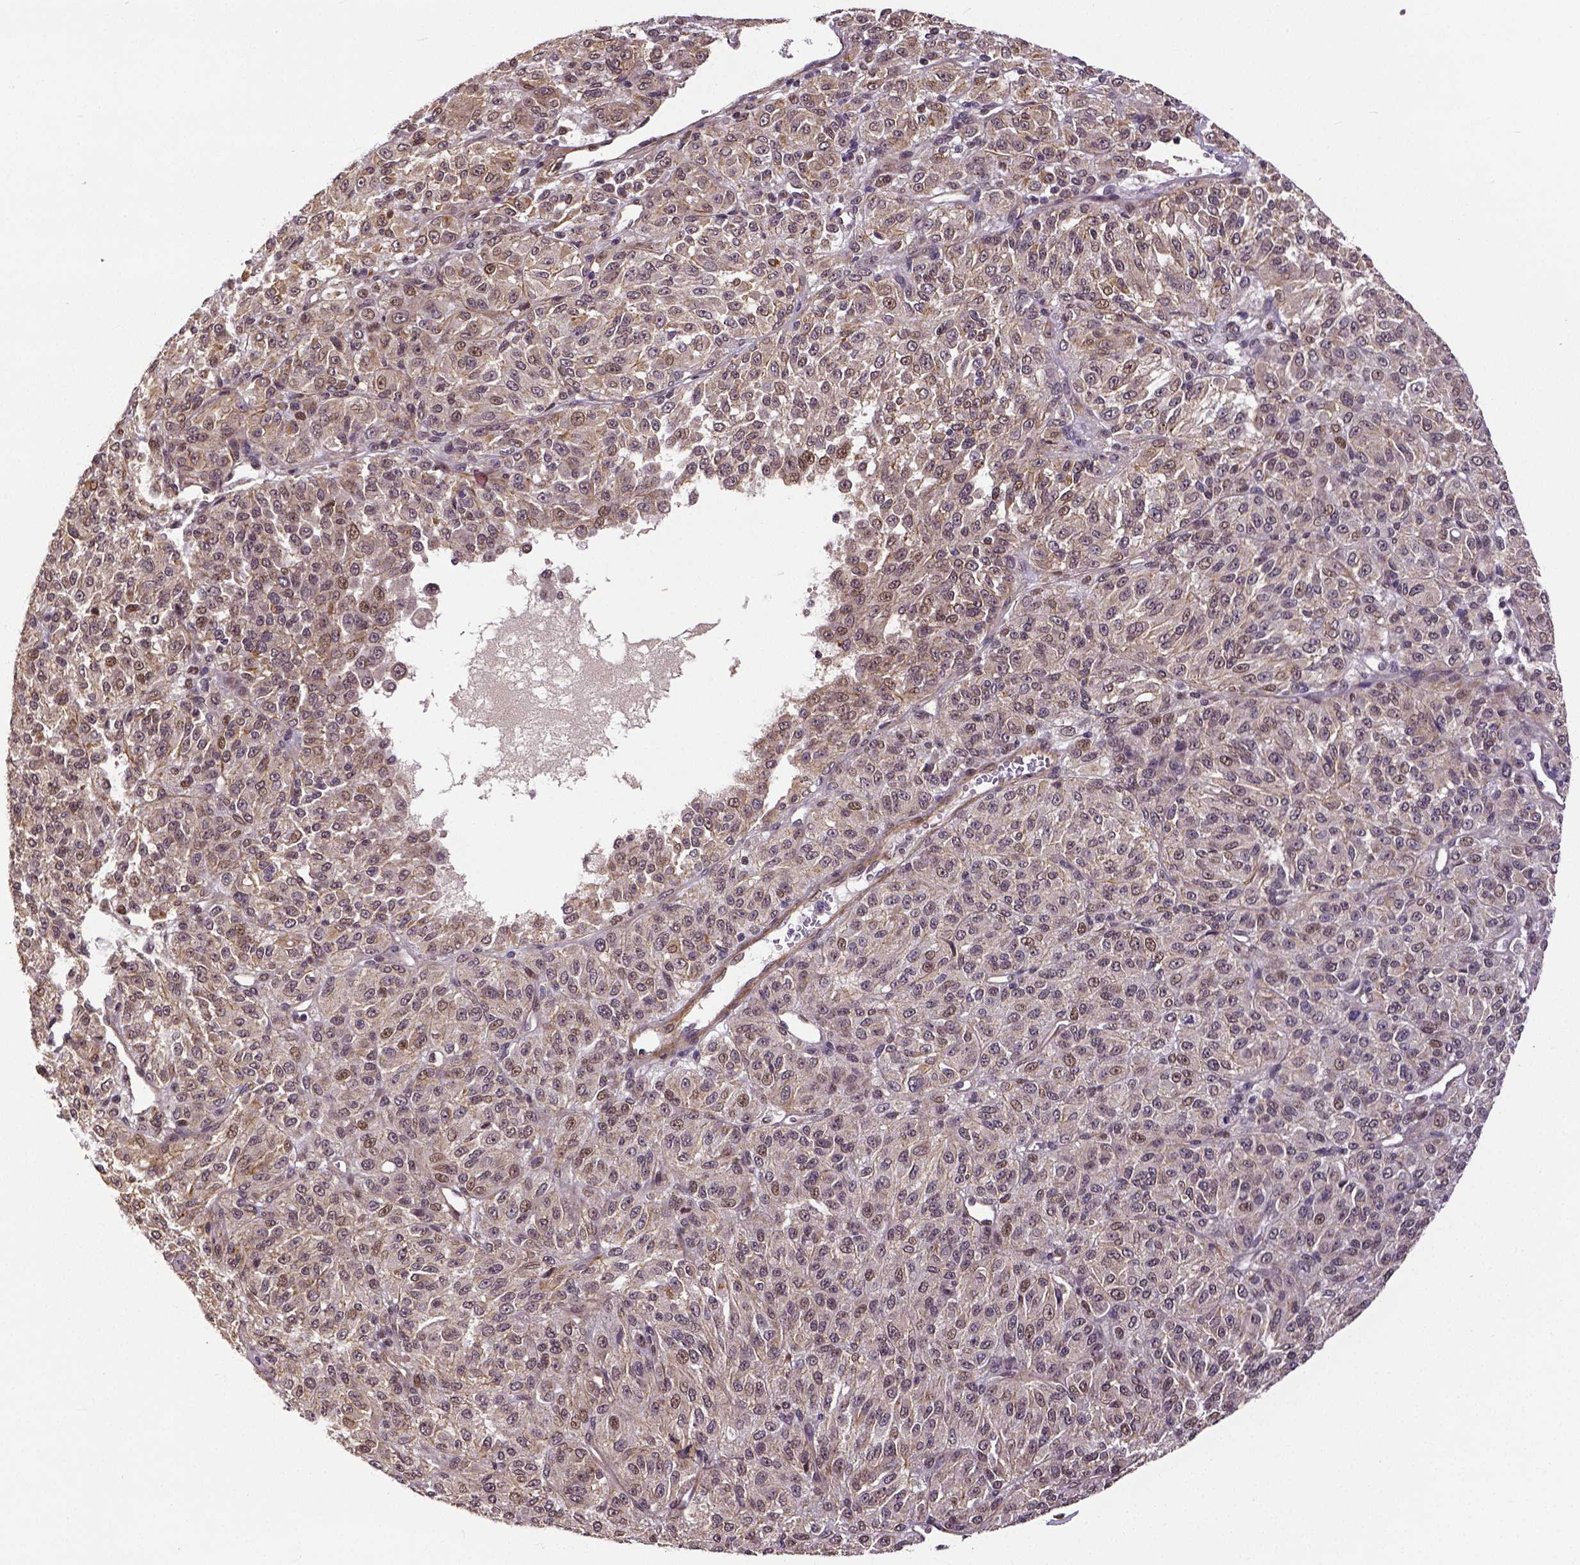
{"staining": {"intensity": "weak", "quantity": ">75%", "location": "cytoplasmic/membranous"}, "tissue": "melanoma", "cell_type": "Tumor cells", "image_type": "cancer", "snomed": [{"axis": "morphology", "description": "Malignant melanoma, Metastatic site"}, {"axis": "topography", "description": "Brain"}], "caption": "Immunohistochemical staining of melanoma shows weak cytoplasmic/membranous protein expression in about >75% of tumor cells.", "gene": "DICER1", "patient": {"sex": "female", "age": 56}}